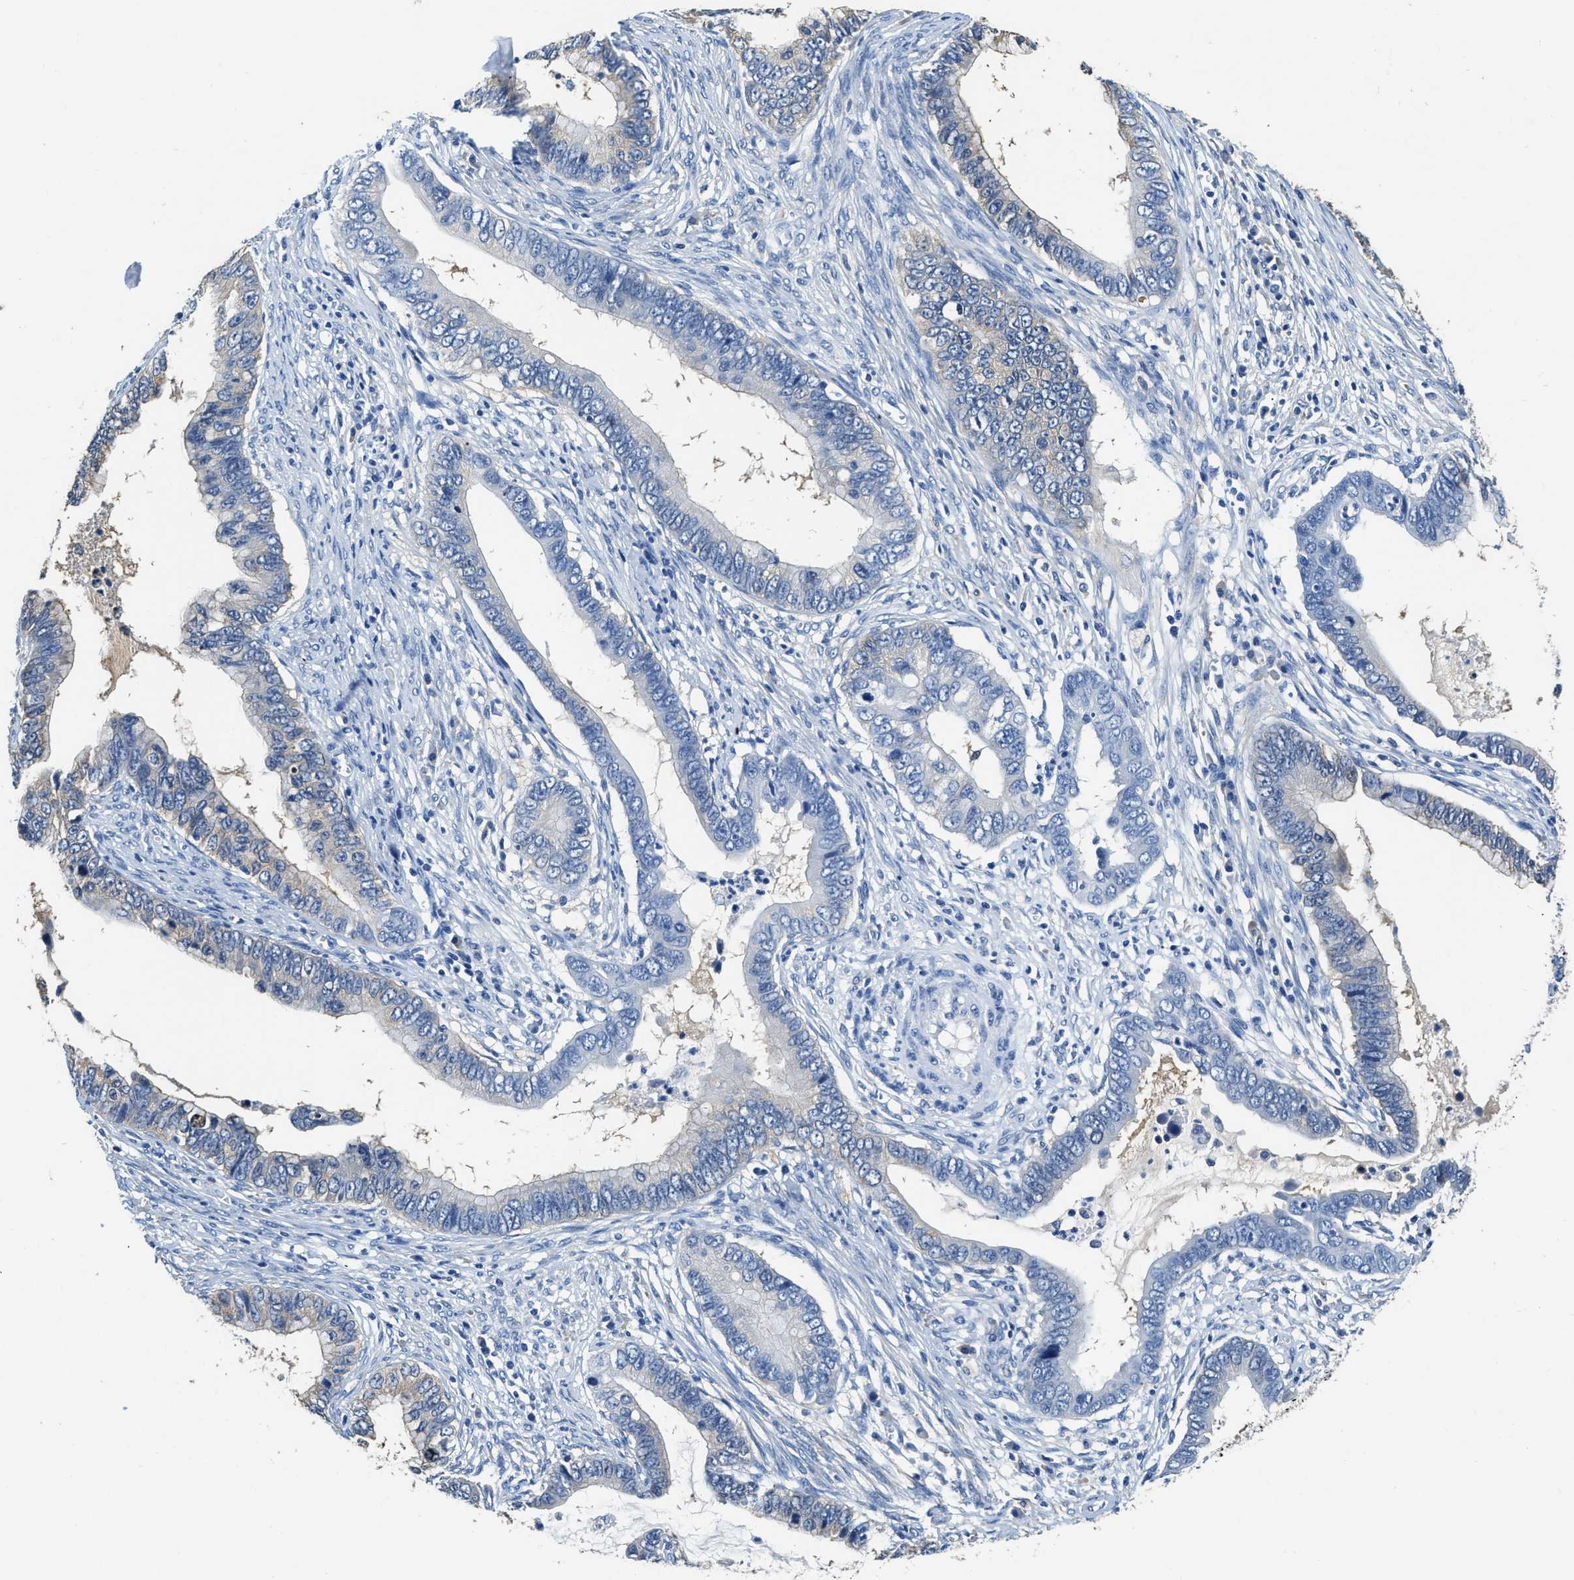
{"staining": {"intensity": "weak", "quantity": "25%-75%", "location": "cytoplasmic/membranous"}, "tissue": "cervical cancer", "cell_type": "Tumor cells", "image_type": "cancer", "snomed": [{"axis": "morphology", "description": "Adenocarcinoma, NOS"}, {"axis": "topography", "description": "Cervix"}], "caption": "Immunohistochemical staining of human cervical cancer demonstrates low levels of weak cytoplasmic/membranous protein expression in approximately 25%-75% of tumor cells.", "gene": "ZDHHC13", "patient": {"sex": "female", "age": 44}}